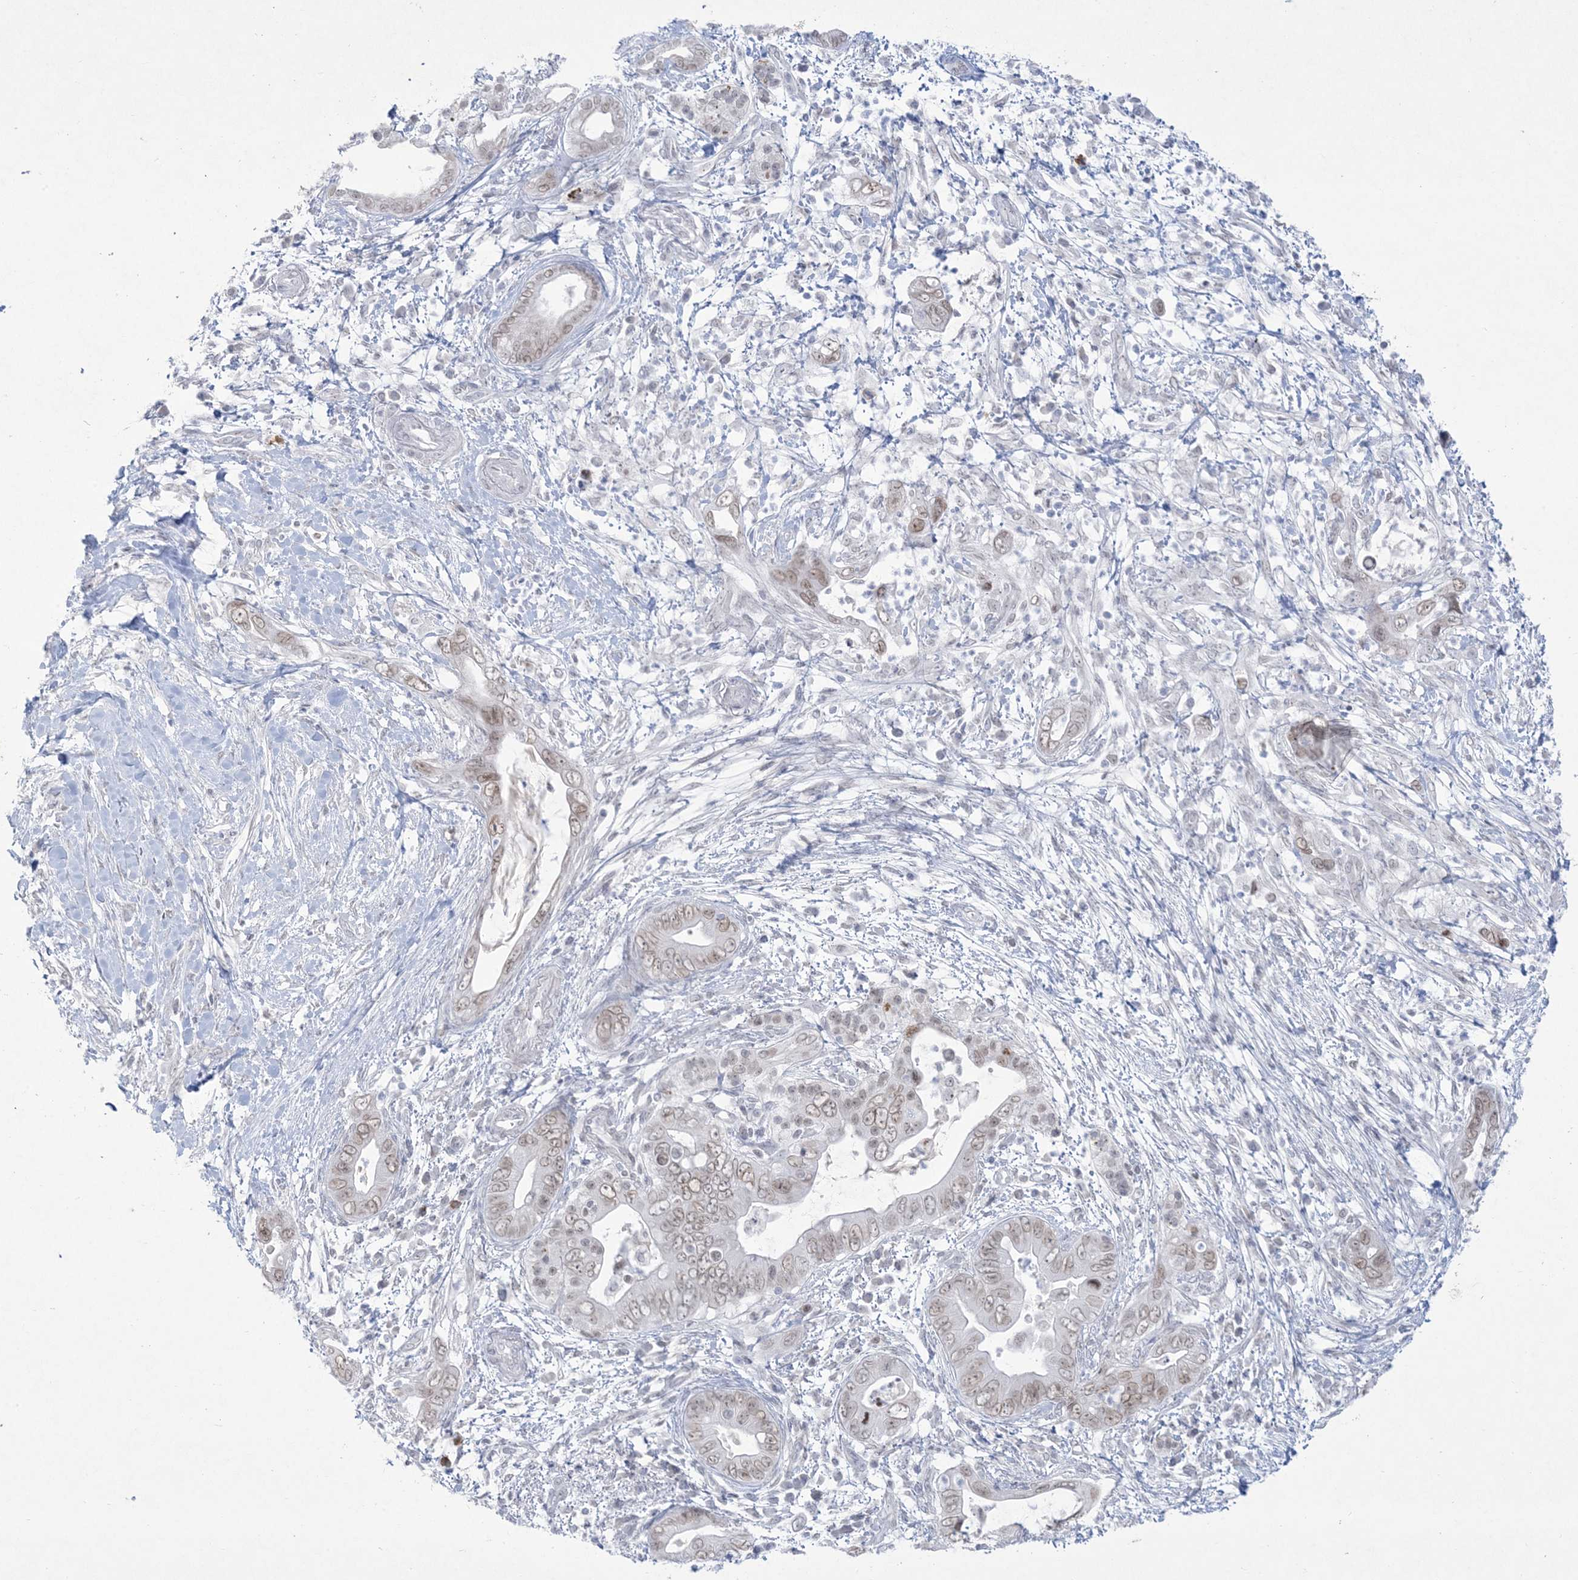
{"staining": {"intensity": "weak", "quantity": ">75%", "location": "nuclear"}, "tissue": "pancreatic cancer", "cell_type": "Tumor cells", "image_type": "cancer", "snomed": [{"axis": "morphology", "description": "Adenocarcinoma, NOS"}, {"axis": "topography", "description": "Pancreas"}], "caption": "High-magnification brightfield microscopy of adenocarcinoma (pancreatic) stained with DAB (3,3'-diaminobenzidine) (brown) and counterstained with hematoxylin (blue). tumor cells exhibit weak nuclear staining is appreciated in approximately>75% of cells. (DAB (3,3'-diaminobenzidine) = brown stain, brightfield microscopy at high magnification).", "gene": "HOMEZ", "patient": {"sex": "male", "age": 75}}